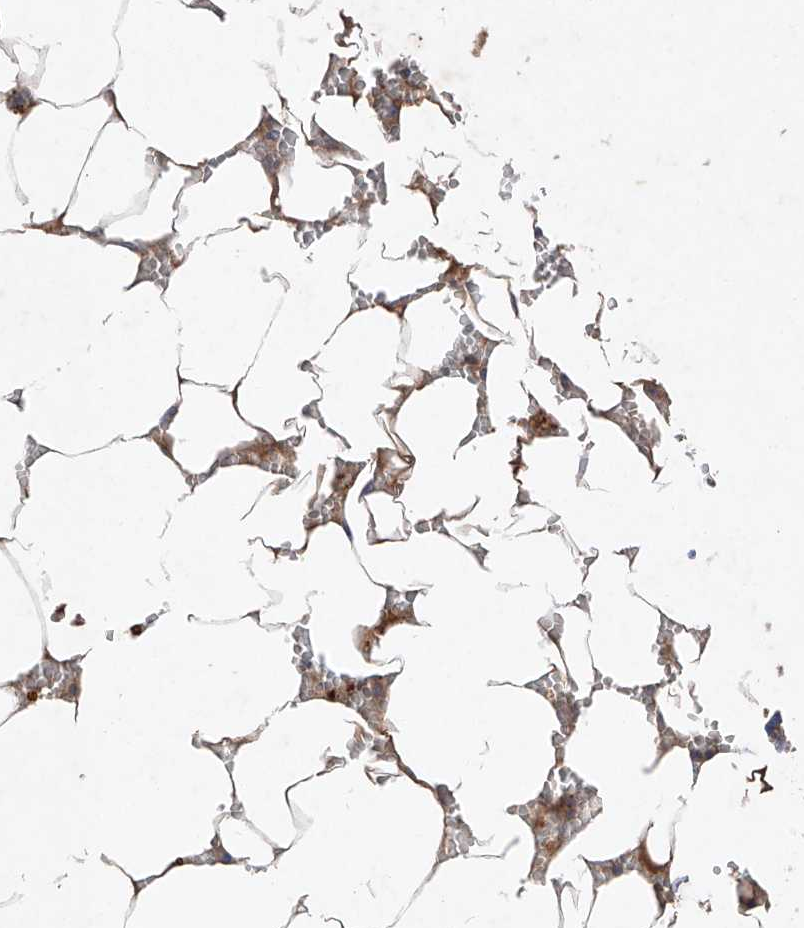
{"staining": {"intensity": "moderate", "quantity": "<25%", "location": "cytoplasmic/membranous"}, "tissue": "bone marrow", "cell_type": "Hematopoietic cells", "image_type": "normal", "snomed": [{"axis": "morphology", "description": "Normal tissue, NOS"}, {"axis": "topography", "description": "Bone marrow"}], "caption": "This is an image of immunohistochemistry (IHC) staining of unremarkable bone marrow, which shows moderate expression in the cytoplasmic/membranous of hematopoietic cells.", "gene": "FAM135A", "patient": {"sex": "male", "age": 70}}